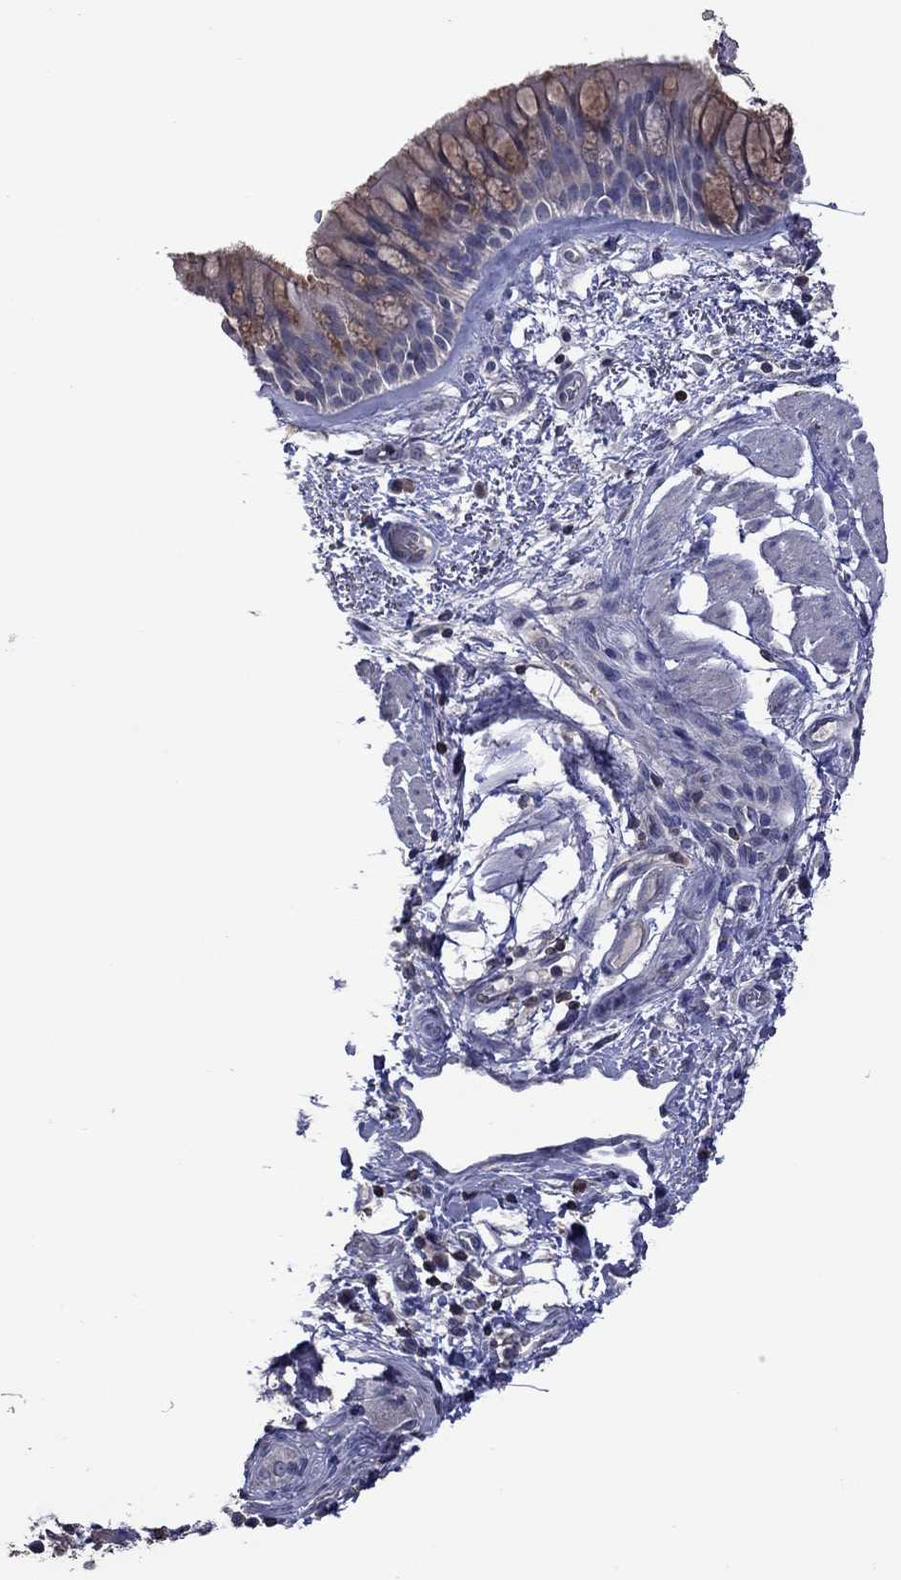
{"staining": {"intensity": "moderate", "quantity": "25%-75%", "location": "cytoplasmic/membranous"}, "tissue": "bronchus", "cell_type": "Respiratory epithelial cells", "image_type": "normal", "snomed": [{"axis": "morphology", "description": "Normal tissue, NOS"}, {"axis": "topography", "description": "Bronchus"}, {"axis": "topography", "description": "Lung"}], "caption": "Approximately 25%-75% of respiratory epithelial cells in normal bronchus demonstrate moderate cytoplasmic/membranous protein staining as visualized by brown immunohistochemical staining.", "gene": "ENSG00000288520", "patient": {"sex": "female", "age": 57}}